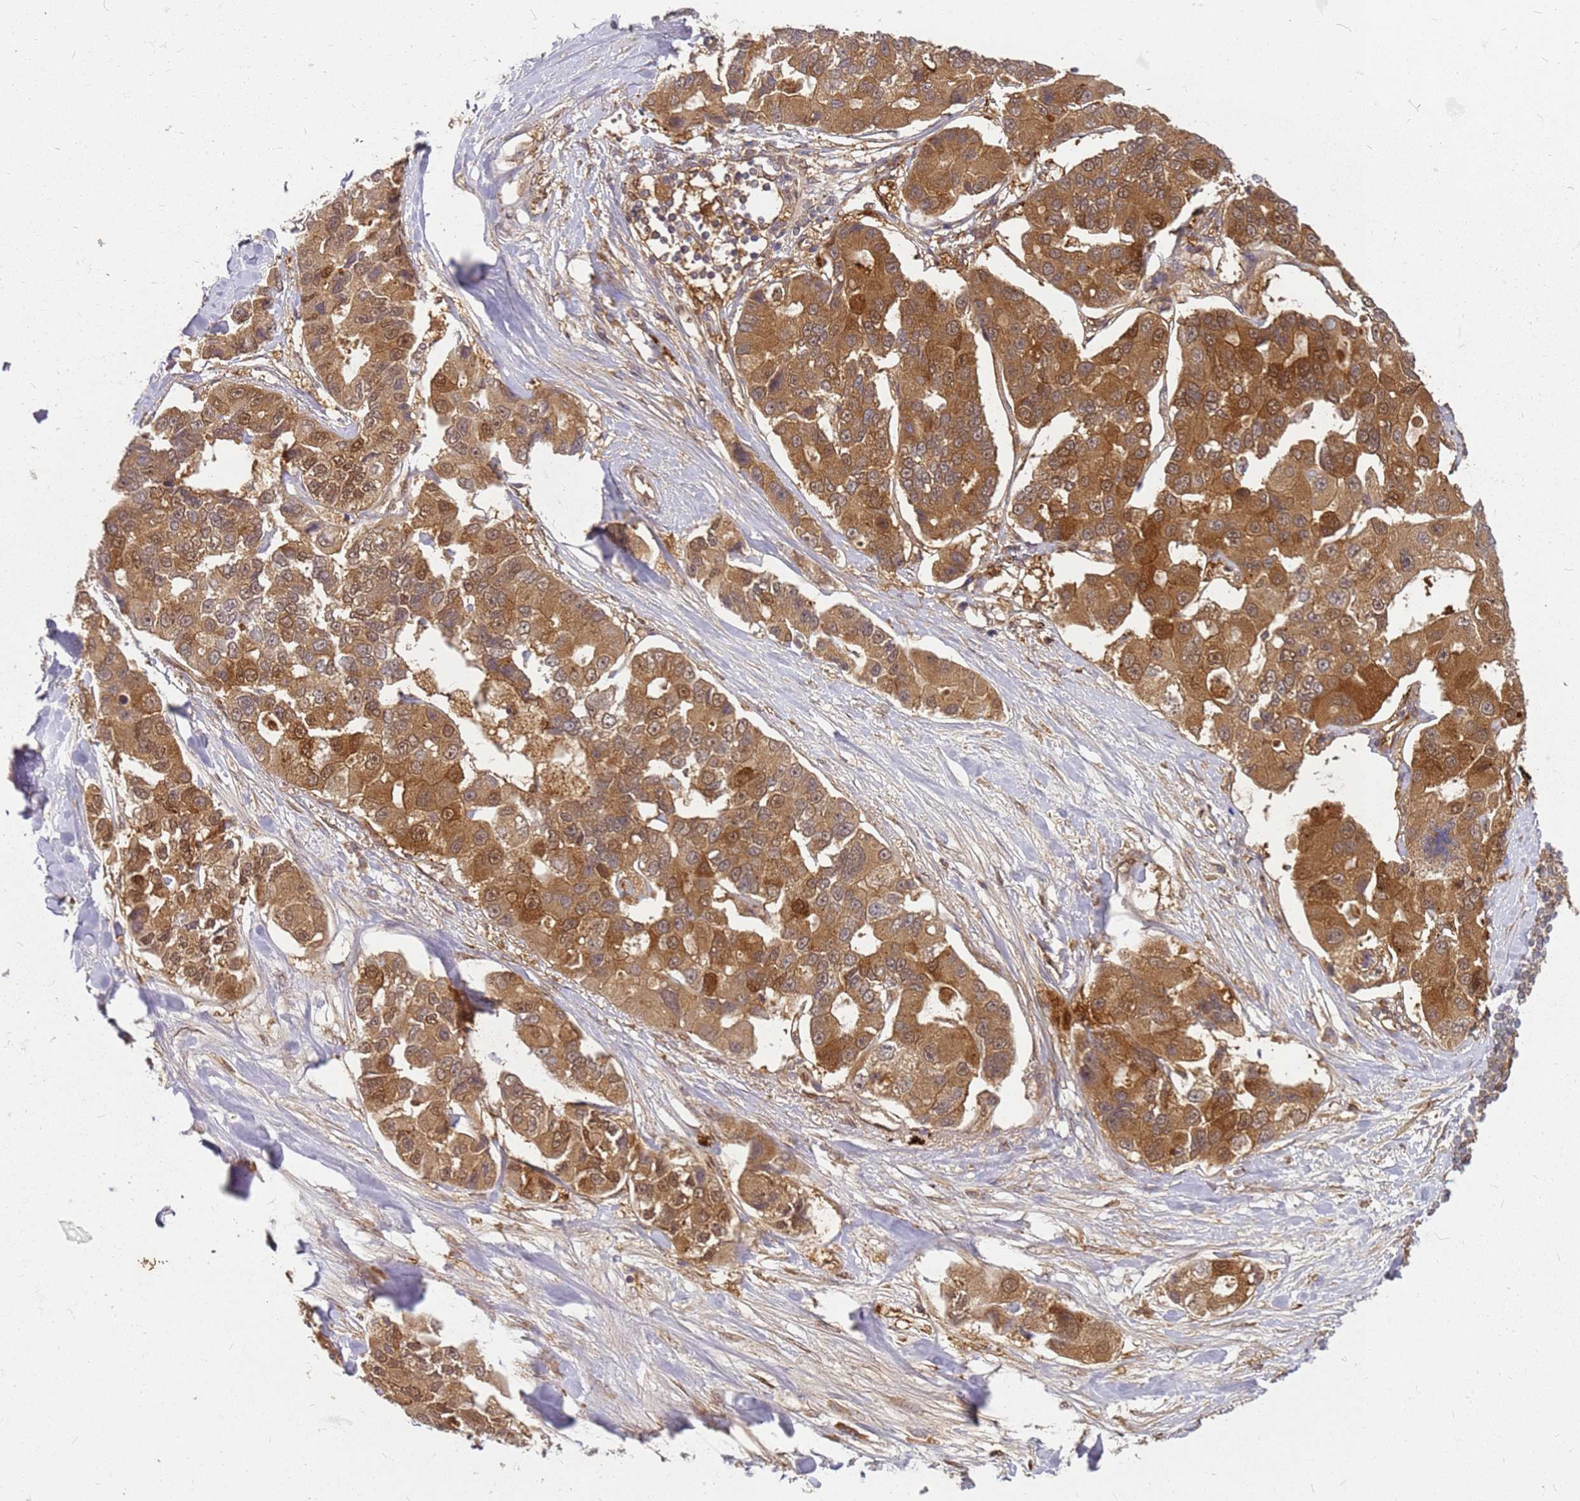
{"staining": {"intensity": "strong", "quantity": ">75%", "location": "cytoplasmic/membranous,nuclear"}, "tissue": "lung cancer", "cell_type": "Tumor cells", "image_type": "cancer", "snomed": [{"axis": "morphology", "description": "Adenocarcinoma, NOS"}, {"axis": "topography", "description": "Lung"}], "caption": "Strong cytoplasmic/membranous and nuclear protein staining is present in approximately >75% of tumor cells in adenocarcinoma (lung).", "gene": "NUDT14", "patient": {"sex": "female", "age": 54}}